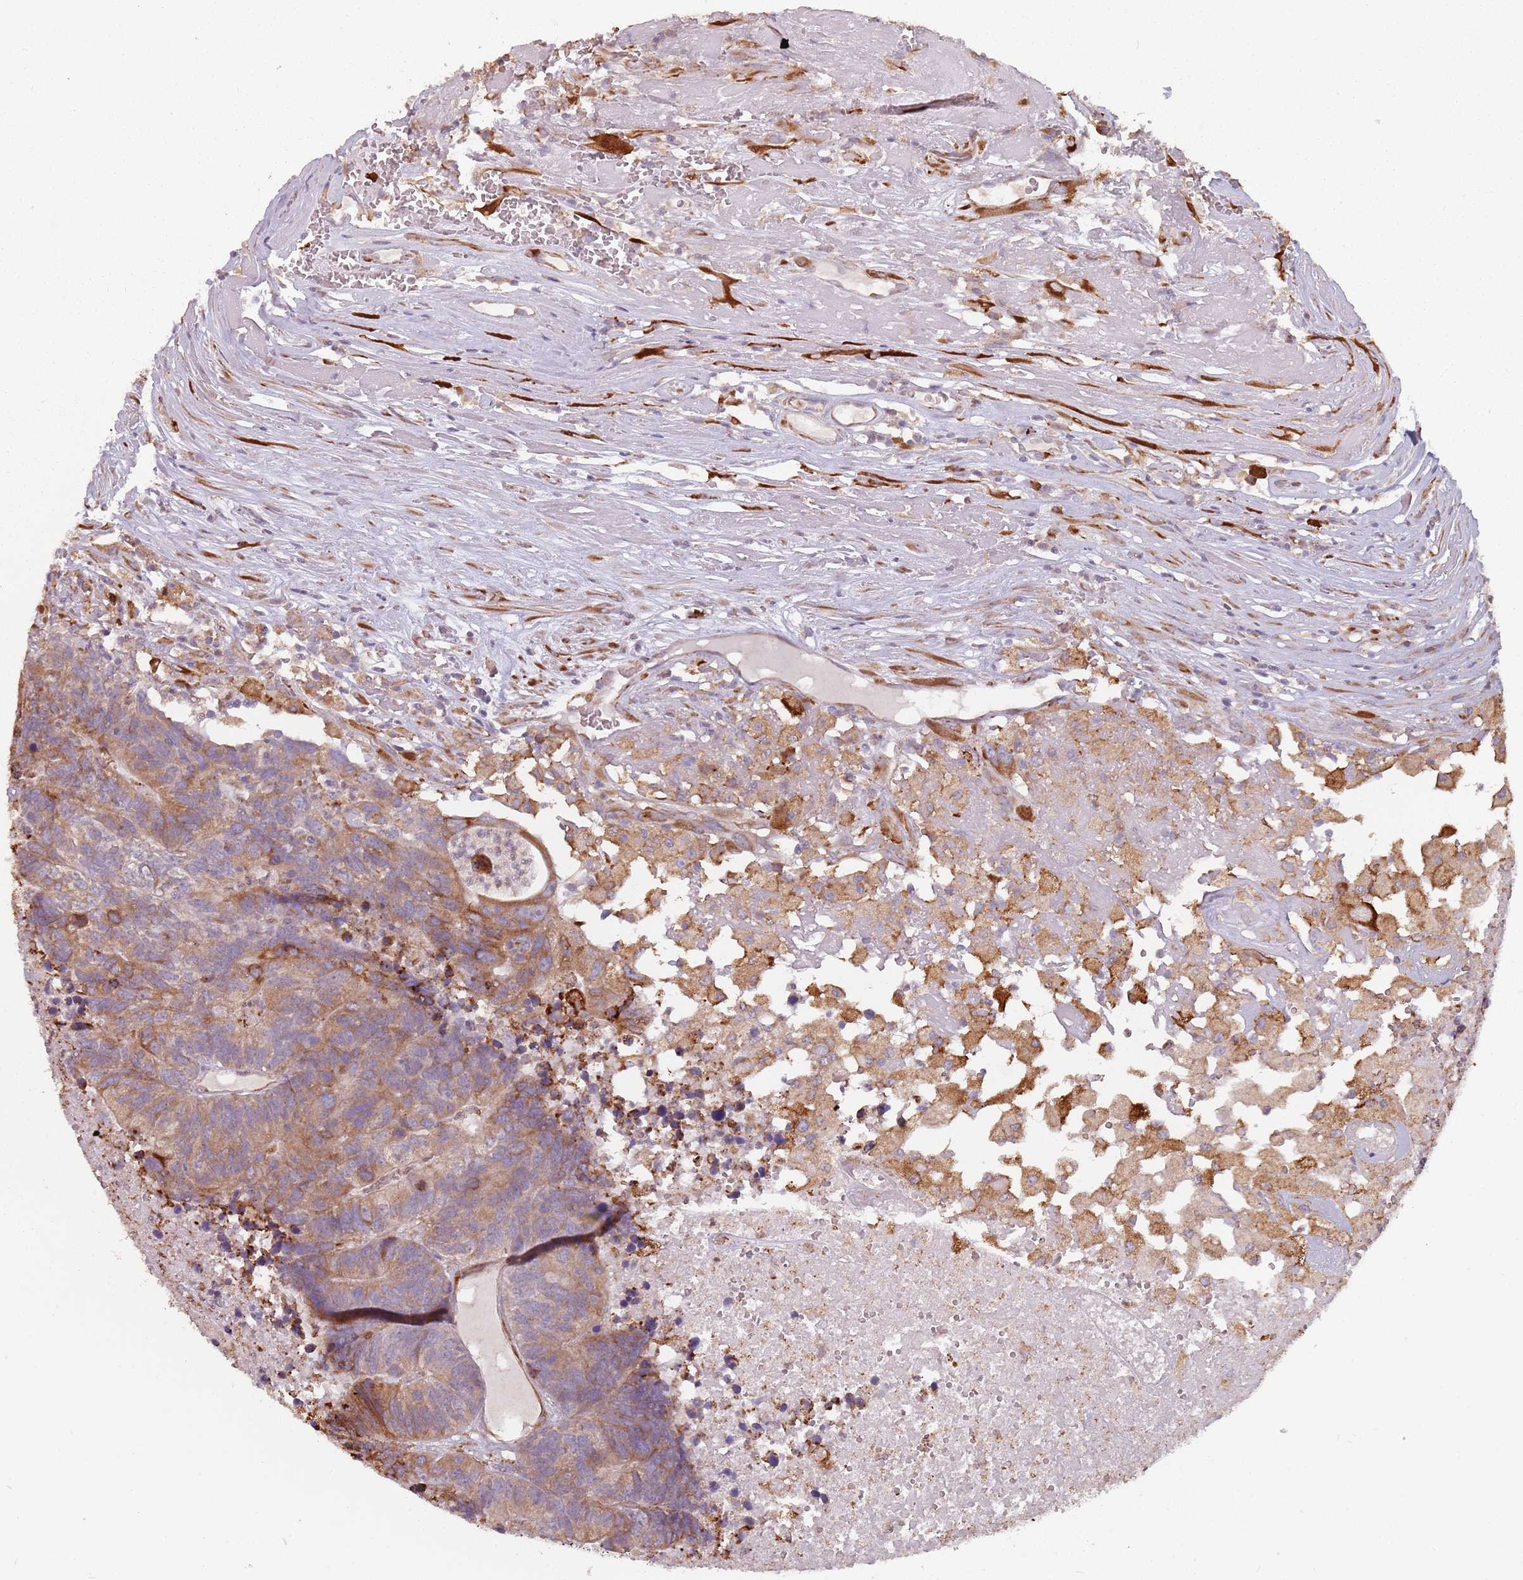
{"staining": {"intensity": "moderate", "quantity": ">75%", "location": "cytoplasmic/membranous"}, "tissue": "colorectal cancer", "cell_type": "Tumor cells", "image_type": "cancer", "snomed": [{"axis": "morphology", "description": "Adenocarcinoma, NOS"}, {"axis": "topography", "description": "Colon"}], "caption": "Protein analysis of colorectal cancer (adenocarcinoma) tissue shows moderate cytoplasmic/membranous positivity in approximately >75% of tumor cells.", "gene": "RPS9", "patient": {"sex": "female", "age": 48}}